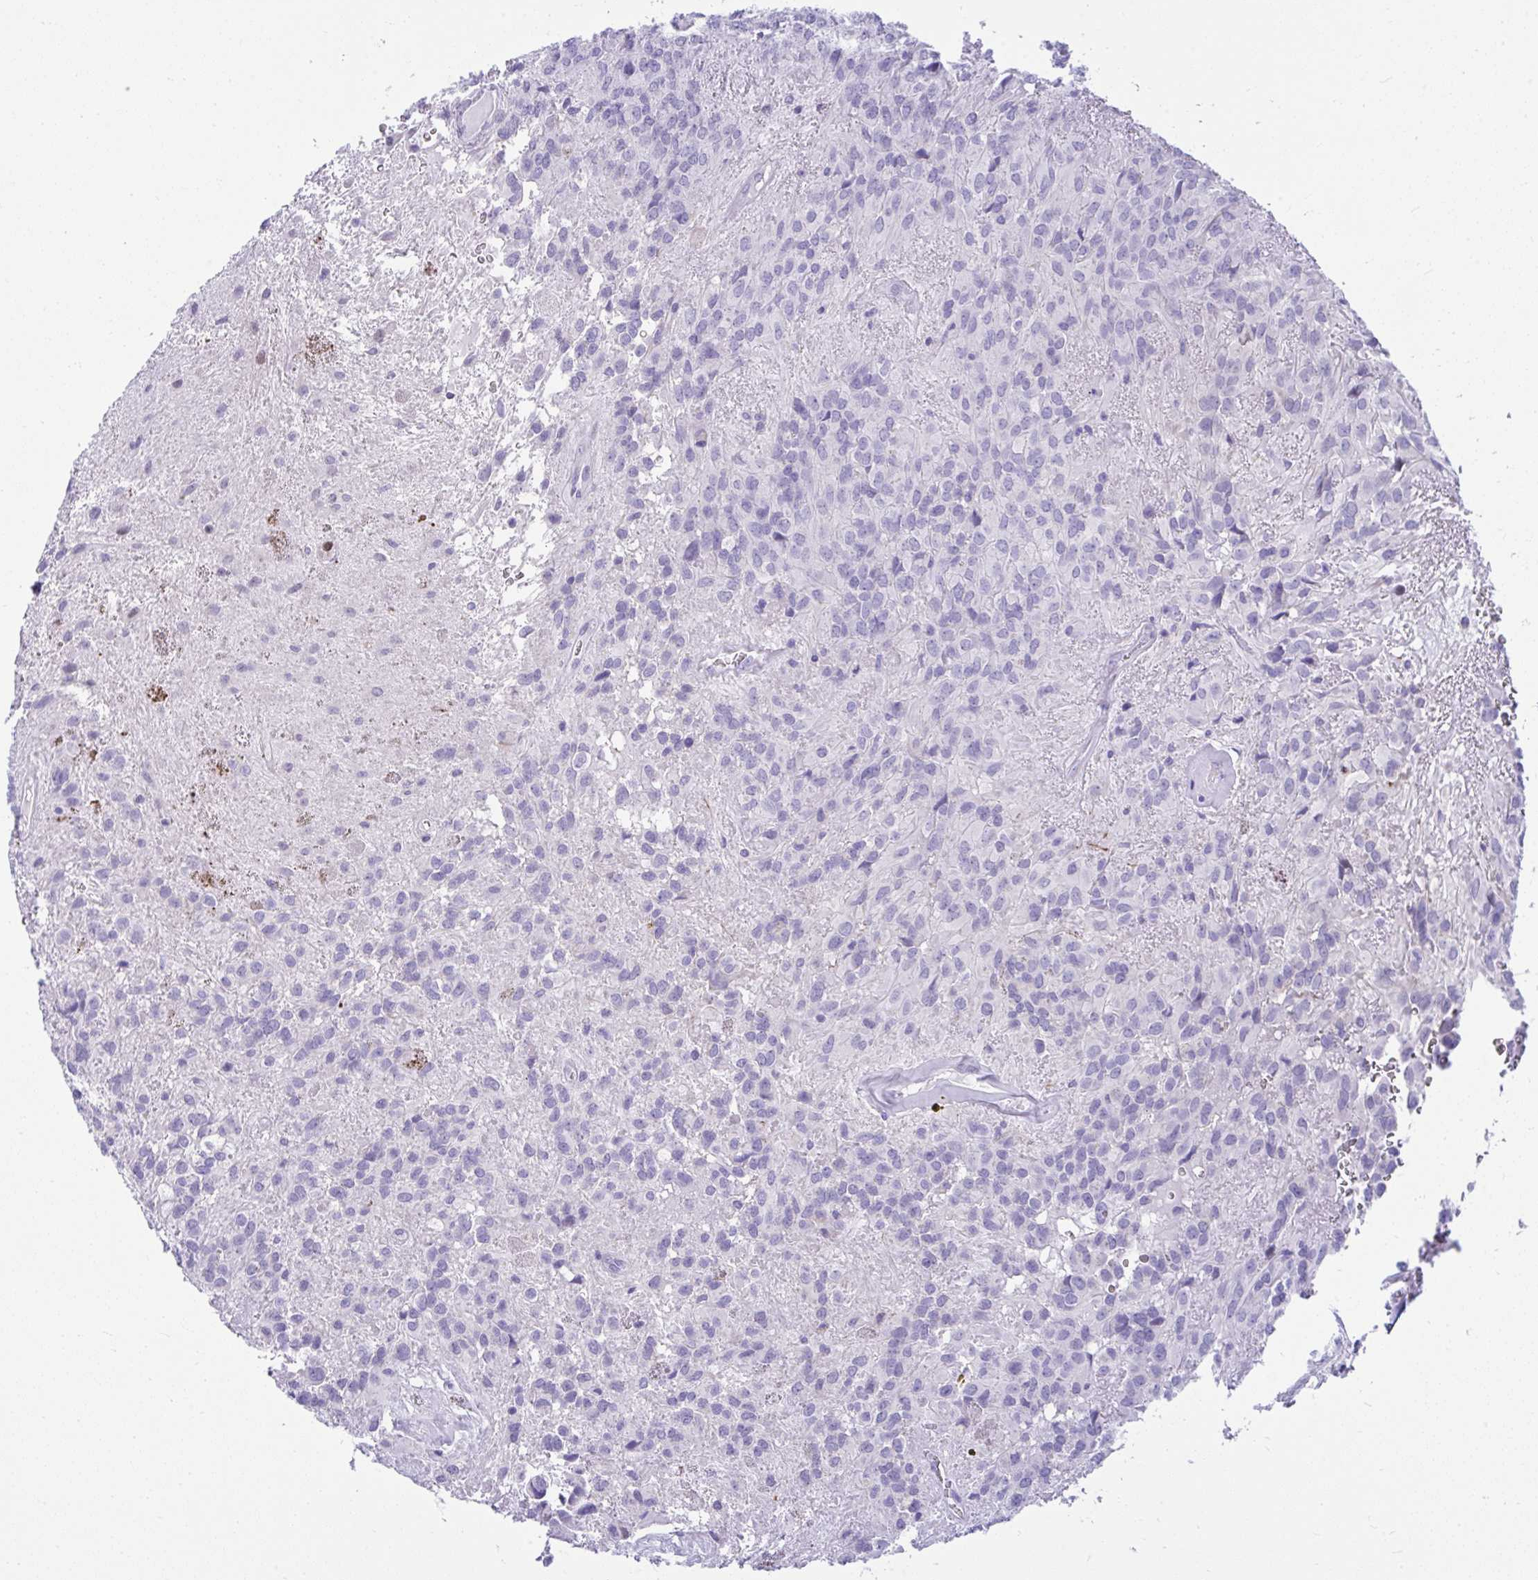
{"staining": {"intensity": "negative", "quantity": "none", "location": "none"}, "tissue": "glioma", "cell_type": "Tumor cells", "image_type": "cancer", "snomed": [{"axis": "morphology", "description": "Glioma, malignant, Low grade"}, {"axis": "topography", "description": "Brain"}], "caption": "The IHC micrograph has no significant staining in tumor cells of glioma tissue.", "gene": "ISL1", "patient": {"sex": "male", "age": 56}}